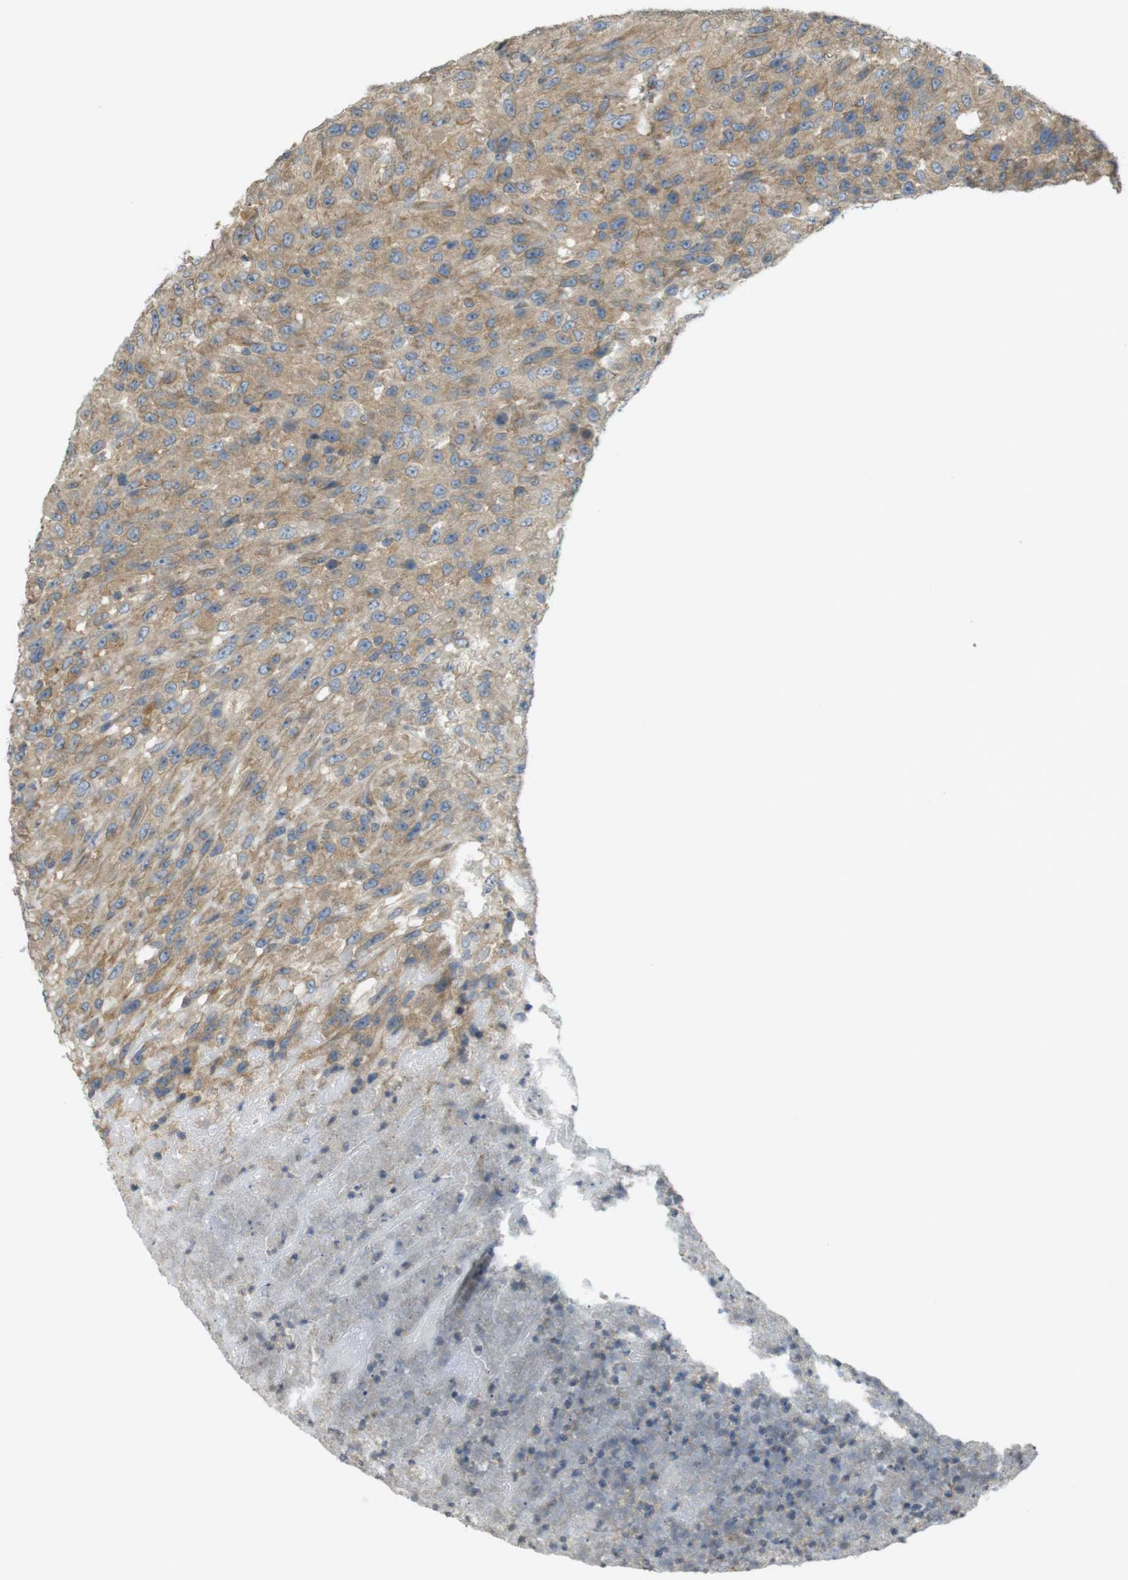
{"staining": {"intensity": "moderate", "quantity": ">75%", "location": "cytoplasmic/membranous"}, "tissue": "urothelial cancer", "cell_type": "Tumor cells", "image_type": "cancer", "snomed": [{"axis": "morphology", "description": "Urothelial carcinoma, High grade"}, {"axis": "topography", "description": "Urinary bladder"}], "caption": "Urothelial carcinoma (high-grade) stained for a protein reveals moderate cytoplasmic/membranous positivity in tumor cells.", "gene": "KIF5B", "patient": {"sex": "male", "age": 66}}